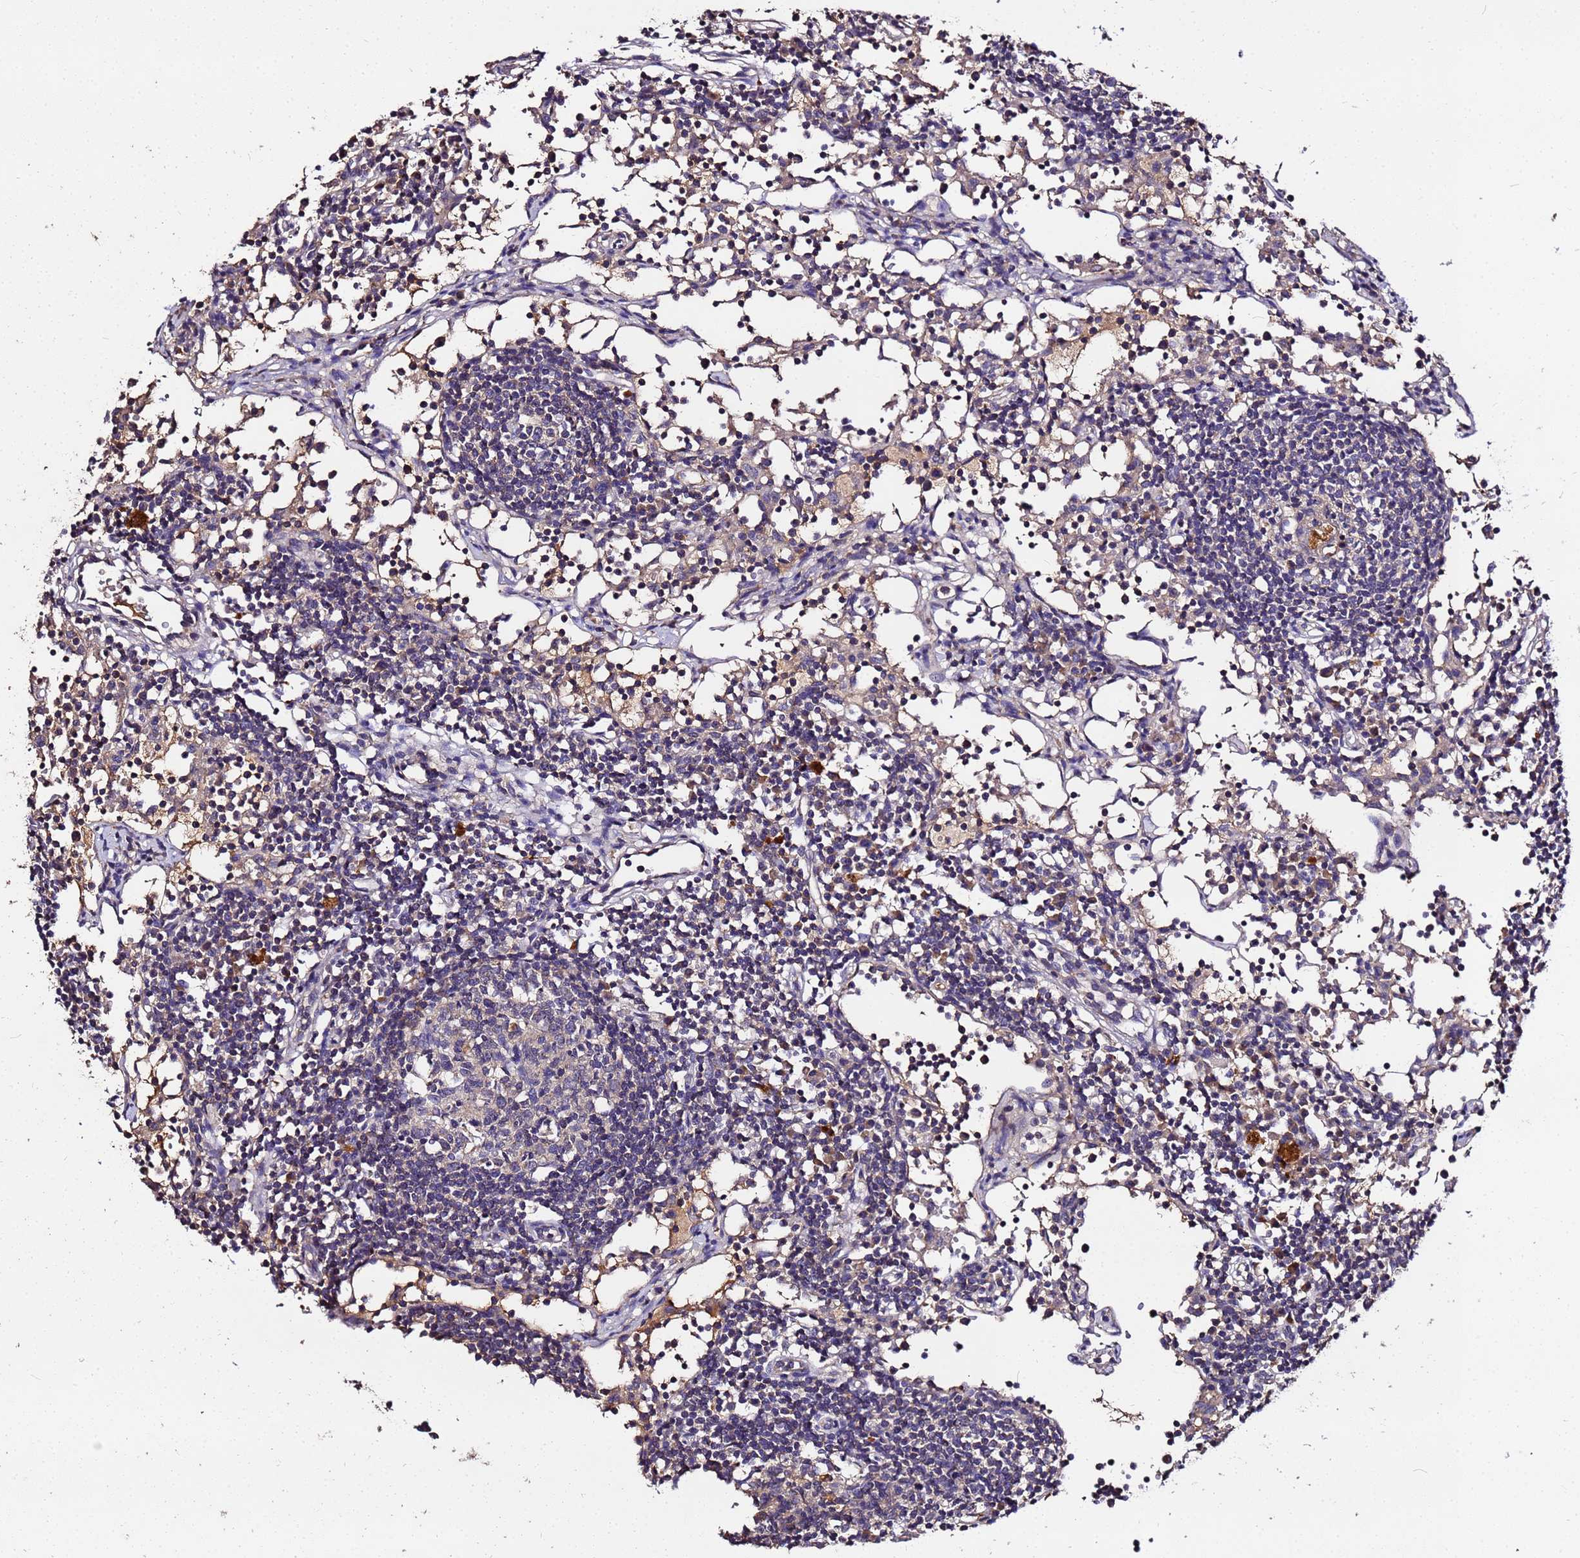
{"staining": {"intensity": "negative", "quantity": "none", "location": "none"}, "tissue": "lymph node", "cell_type": "Germinal center cells", "image_type": "normal", "snomed": [{"axis": "morphology", "description": "Normal tissue, NOS"}, {"axis": "topography", "description": "Lymph node"}], "caption": "An immunohistochemistry (IHC) histopathology image of unremarkable lymph node is shown. There is no staining in germinal center cells of lymph node. Brightfield microscopy of immunohistochemistry stained with DAB (3,3'-diaminobenzidine) (brown) and hematoxylin (blue), captured at high magnification.", "gene": "MTERF1", "patient": {"sex": "female", "age": 55}}